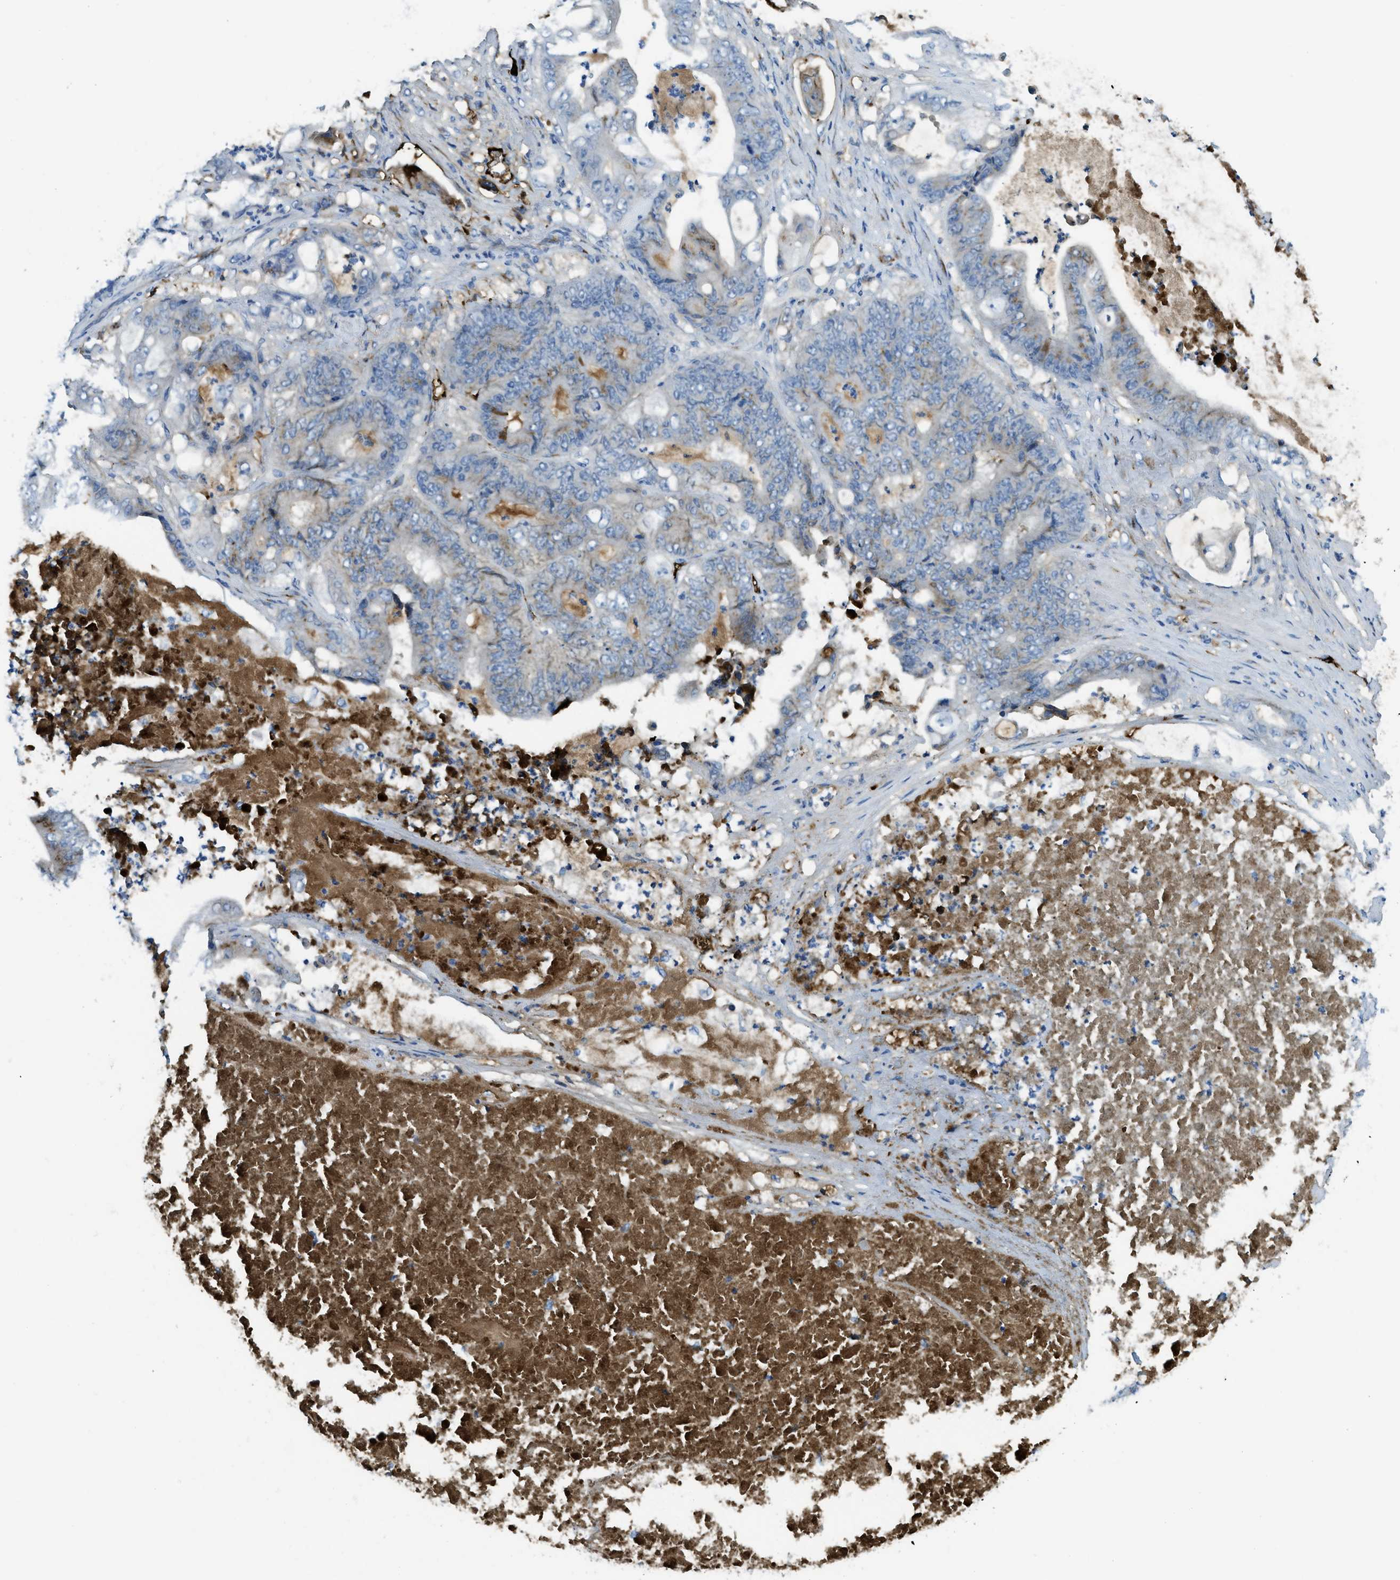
{"staining": {"intensity": "weak", "quantity": "<25%", "location": "cytoplasmic/membranous"}, "tissue": "stomach cancer", "cell_type": "Tumor cells", "image_type": "cancer", "snomed": [{"axis": "morphology", "description": "Adenocarcinoma, NOS"}, {"axis": "topography", "description": "Stomach"}], "caption": "The histopathology image shows no significant expression in tumor cells of stomach adenocarcinoma.", "gene": "TRIM59", "patient": {"sex": "female", "age": 73}}